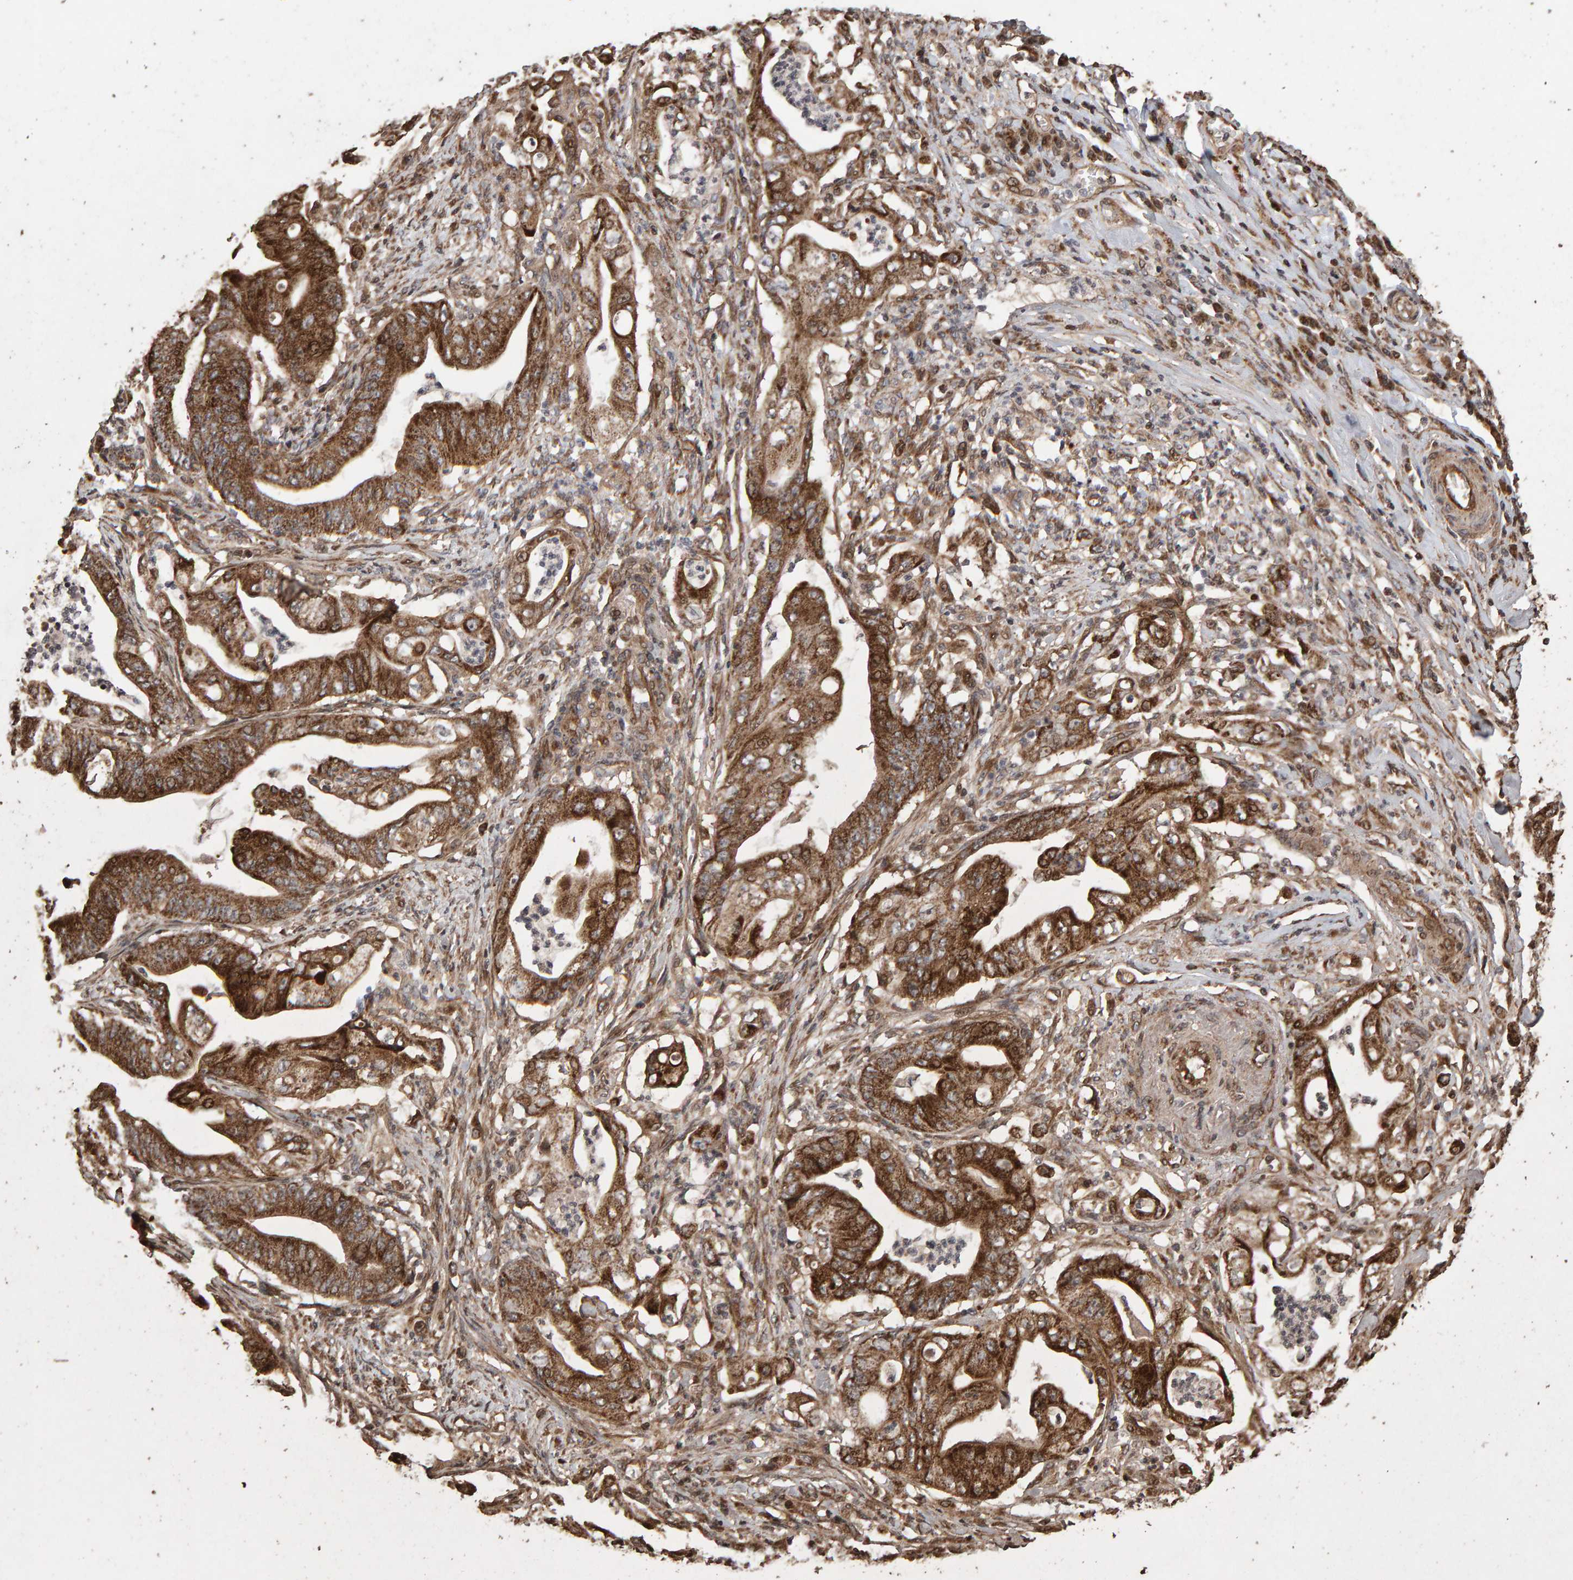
{"staining": {"intensity": "moderate", "quantity": ">75%", "location": "cytoplasmic/membranous"}, "tissue": "stomach cancer", "cell_type": "Tumor cells", "image_type": "cancer", "snomed": [{"axis": "morphology", "description": "Adenocarcinoma, NOS"}, {"axis": "topography", "description": "Stomach"}], "caption": "Protein expression analysis of stomach cancer (adenocarcinoma) displays moderate cytoplasmic/membranous positivity in about >75% of tumor cells.", "gene": "OSBP2", "patient": {"sex": "female", "age": 73}}